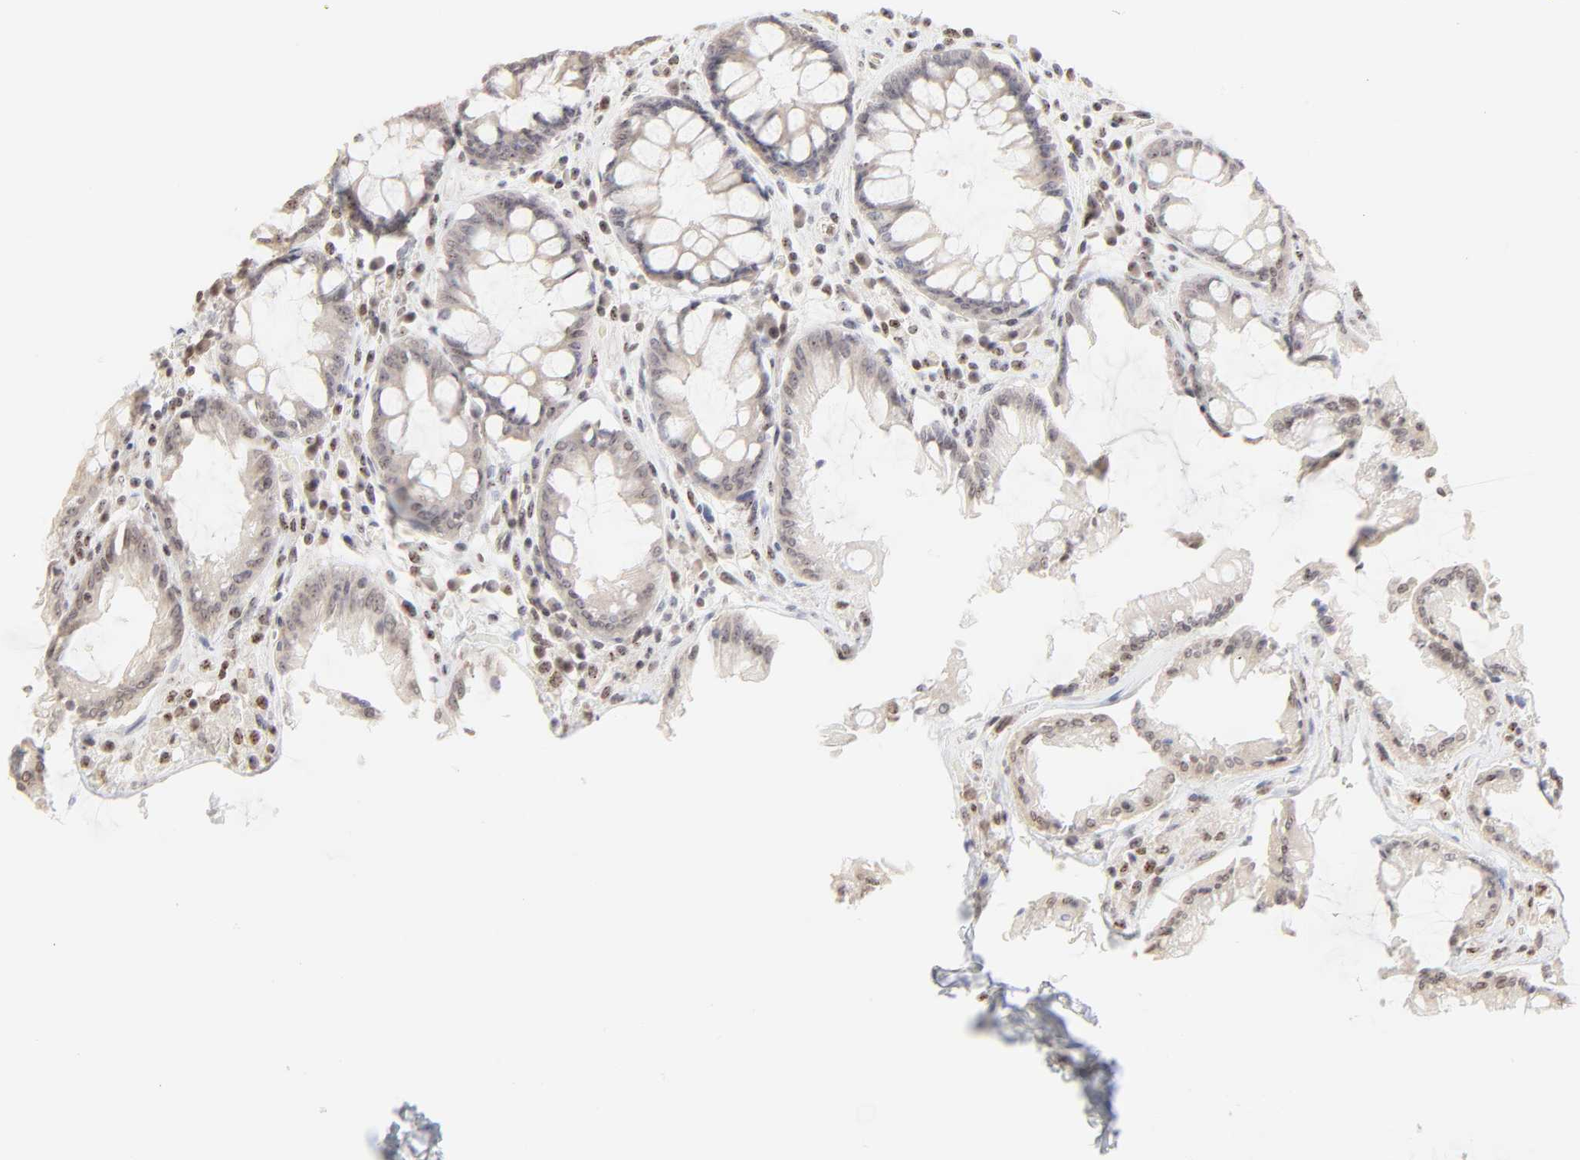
{"staining": {"intensity": "weak", "quantity": "<25%", "location": "nuclear"}, "tissue": "rectum", "cell_type": "Glandular cells", "image_type": "normal", "snomed": [{"axis": "morphology", "description": "Normal tissue, NOS"}, {"axis": "topography", "description": "Rectum"}], "caption": "This is an IHC histopathology image of benign human rectum. There is no staining in glandular cells.", "gene": "NFIL3", "patient": {"sex": "female", "age": 46}}